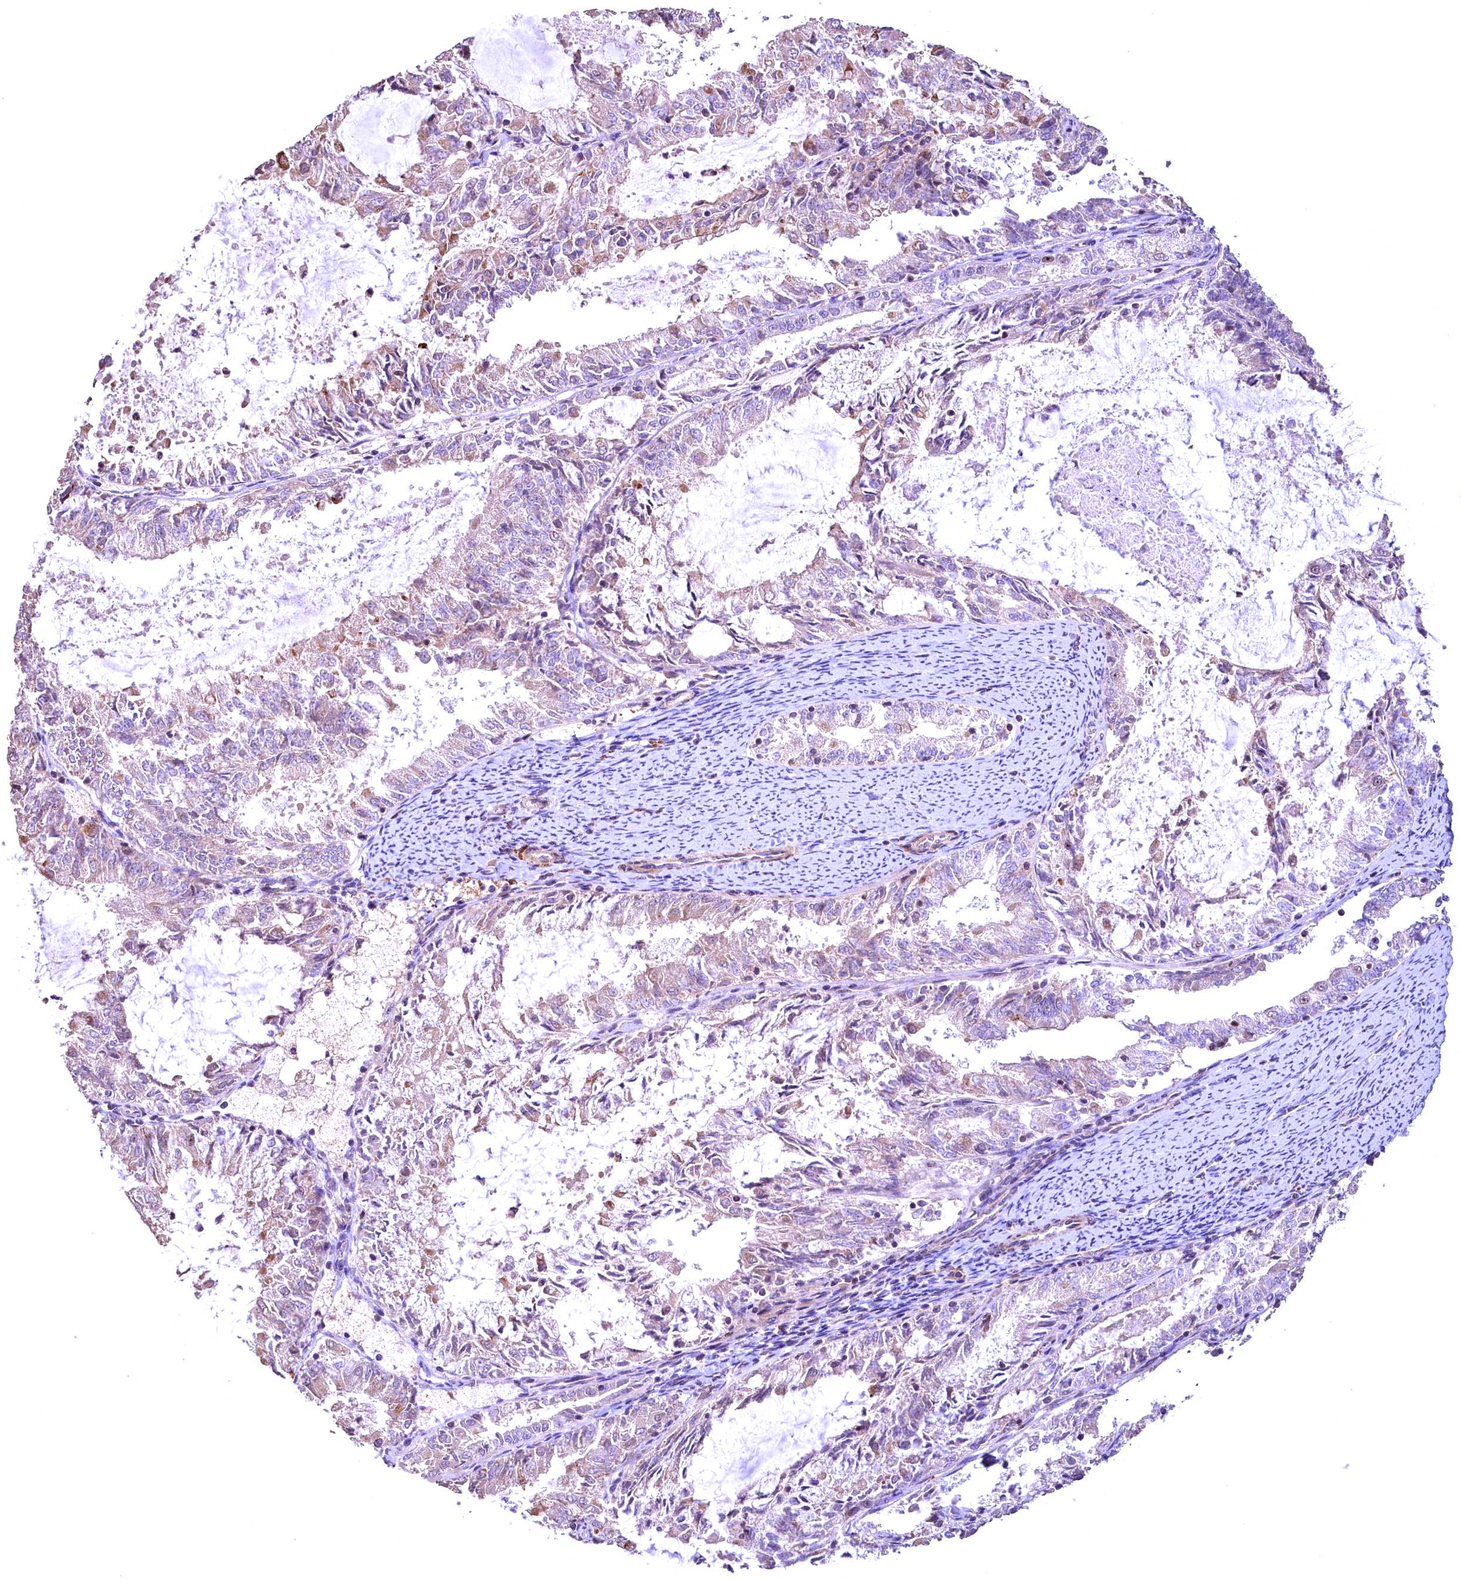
{"staining": {"intensity": "weak", "quantity": "<25%", "location": "cytoplasmic/membranous"}, "tissue": "endometrial cancer", "cell_type": "Tumor cells", "image_type": "cancer", "snomed": [{"axis": "morphology", "description": "Adenocarcinoma, NOS"}, {"axis": "topography", "description": "Endometrium"}], "caption": "Endometrial cancer stained for a protein using IHC displays no staining tumor cells.", "gene": "FUZ", "patient": {"sex": "female", "age": 57}}